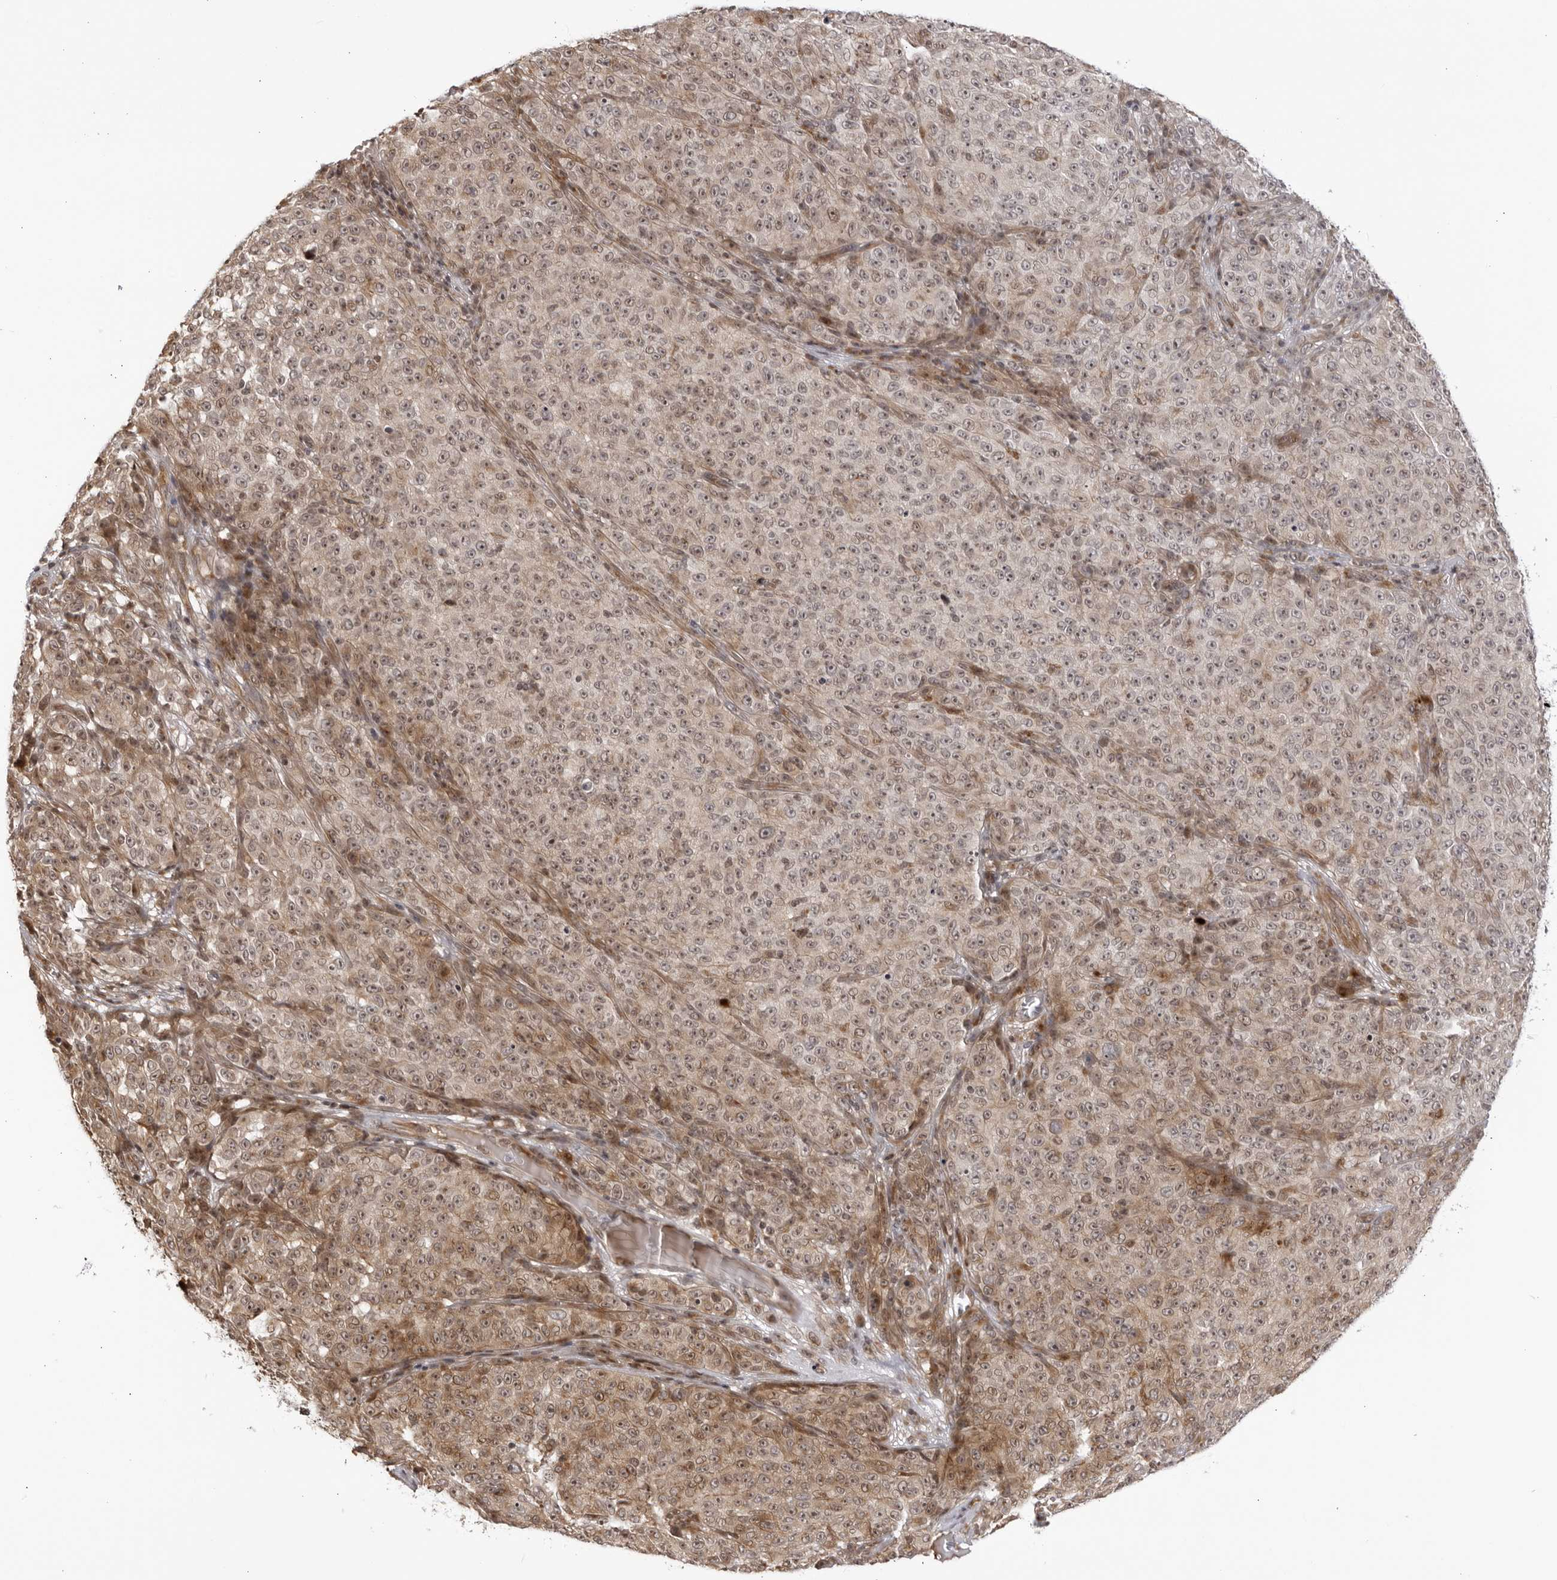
{"staining": {"intensity": "weak", "quantity": ">75%", "location": "cytoplasmic/membranous,nuclear"}, "tissue": "melanoma", "cell_type": "Tumor cells", "image_type": "cancer", "snomed": [{"axis": "morphology", "description": "Malignant melanoma, NOS"}, {"axis": "topography", "description": "Skin"}], "caption": "The photomicrograph displays staining of malignant melanoma, revealing weak cytoplasmic/membranous and nuclear protein expression (brown color) within tumor cells.", "gene": "CNBD1", "patient": {"sex": "female", "age": 82}}